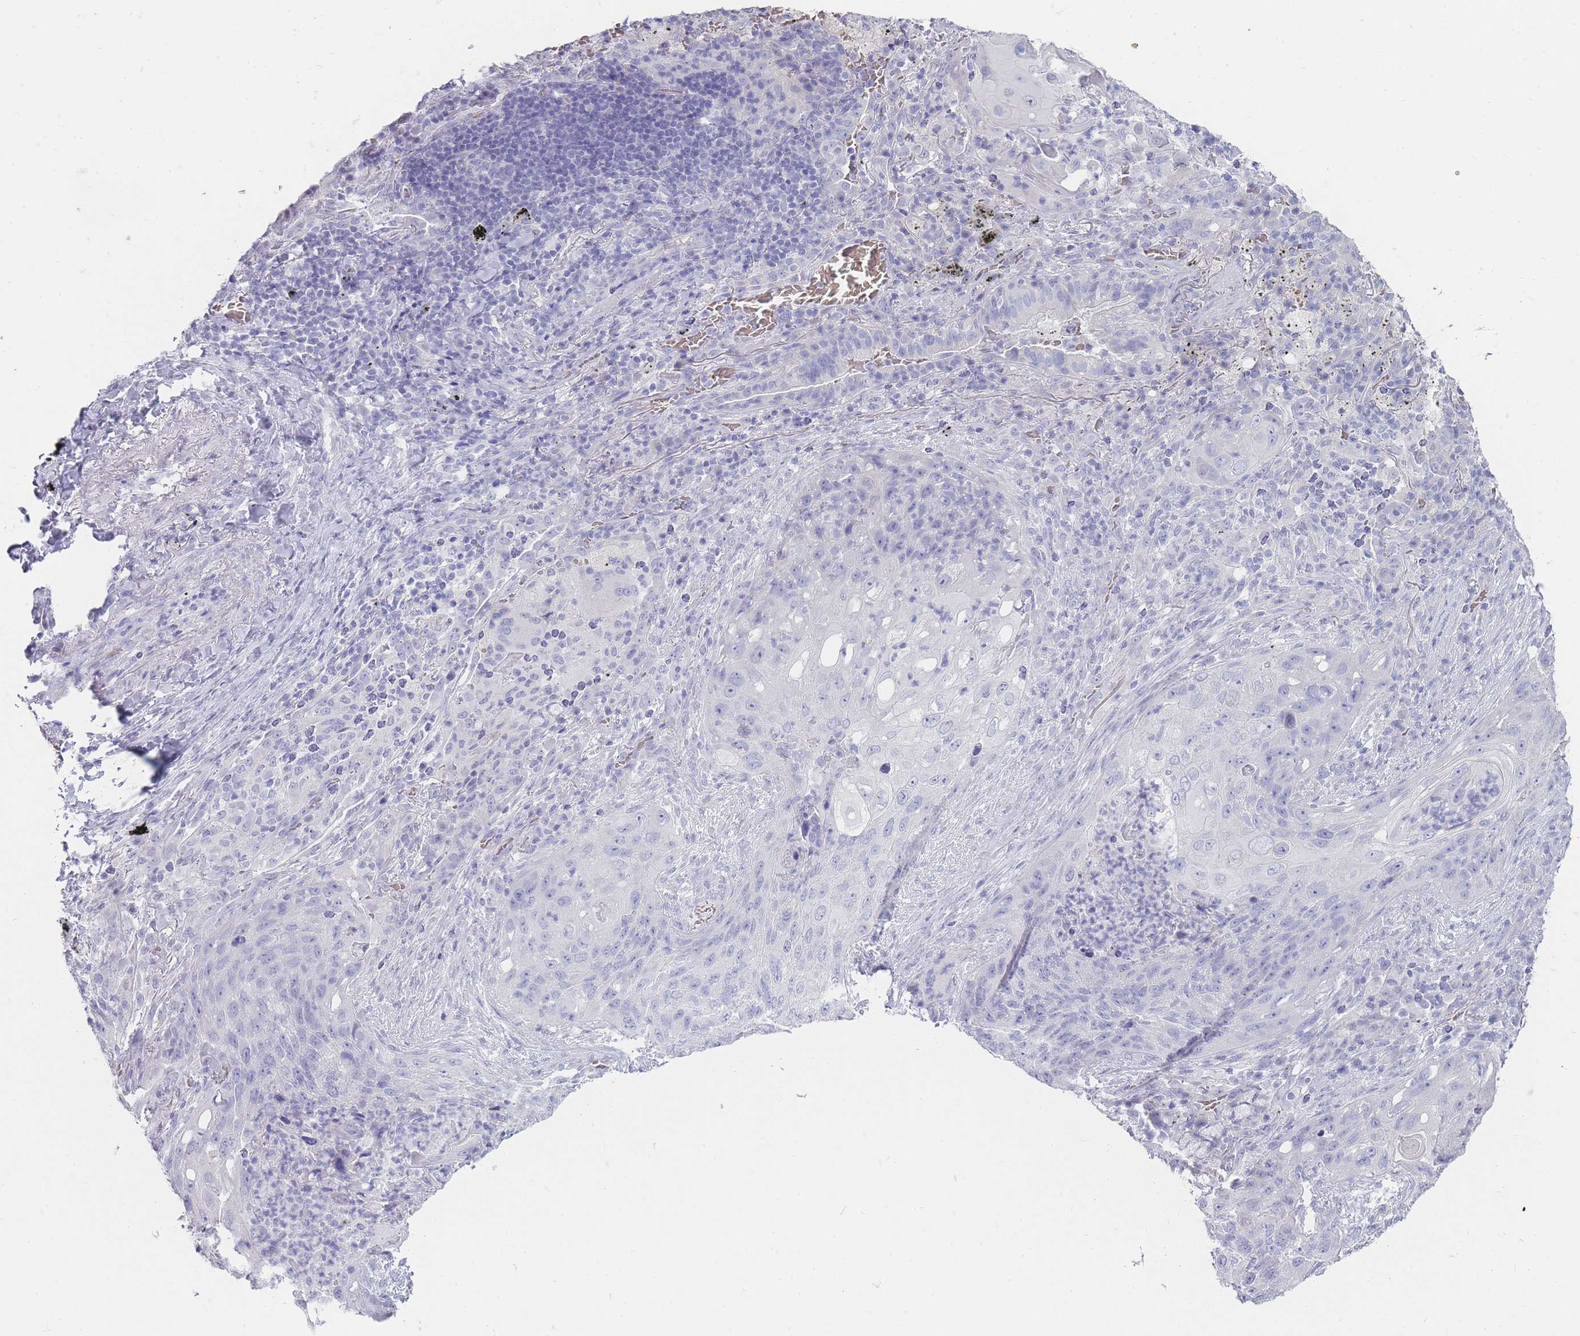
{"staining": {"intensity": "negative", "quantity": "none", "location": "none"}, "tissue": "lung cancer", "cell_type": "Tumor cells", "image_type": "cancer", "snomed": [{"axis": "morphology", "description": "Squamous cell carcinoma, NOS"}, {"axis": "topography", "description": "Lung"}], "caption": "An IHC image of squamous cell carcinoma (lung) is shown. There is no staining in tumor cells of squamous cell carcinoma (lung).", "gene": "HBG2", "patient": {"sex": "female", "age": 63}}